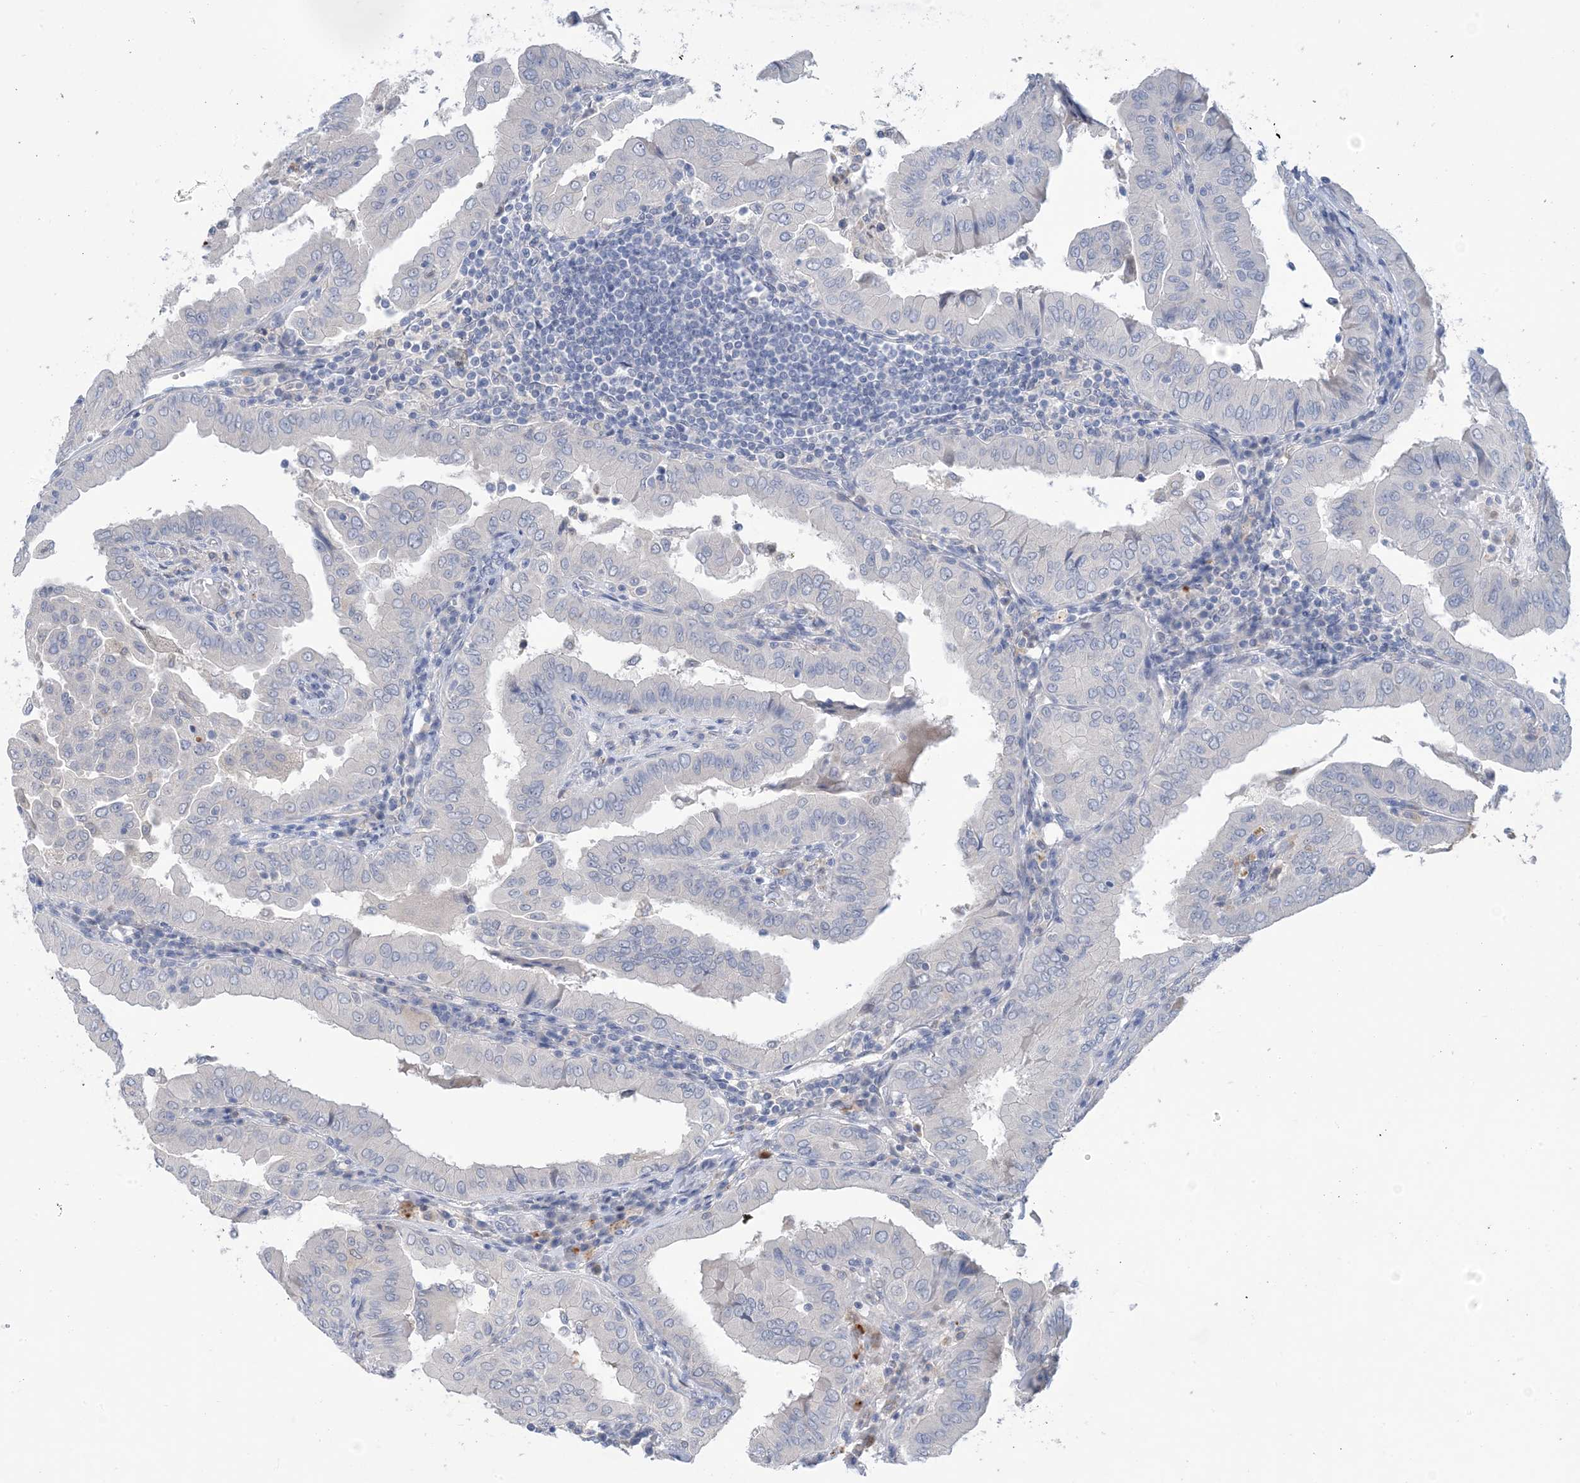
{"staining": {"intensity": "negative", "quantity": "none", "location": "none"}, "tissue": "thyroid cancer", "cell_type": "Tumor cells", "image_type": "cancer", "snomed": [{"axis": "morphology", "description": "Papillary adenocarcinoma, NOS"}, {"axis": "topography", "description": "Thyroid gland"}], "caption": "This is an immunohistochemistry photomicrograph of thyroid cancer. There is no staining in tumor cells.", "gene": "TTYH1", "patient": {"sex": "male", "age": 33}}